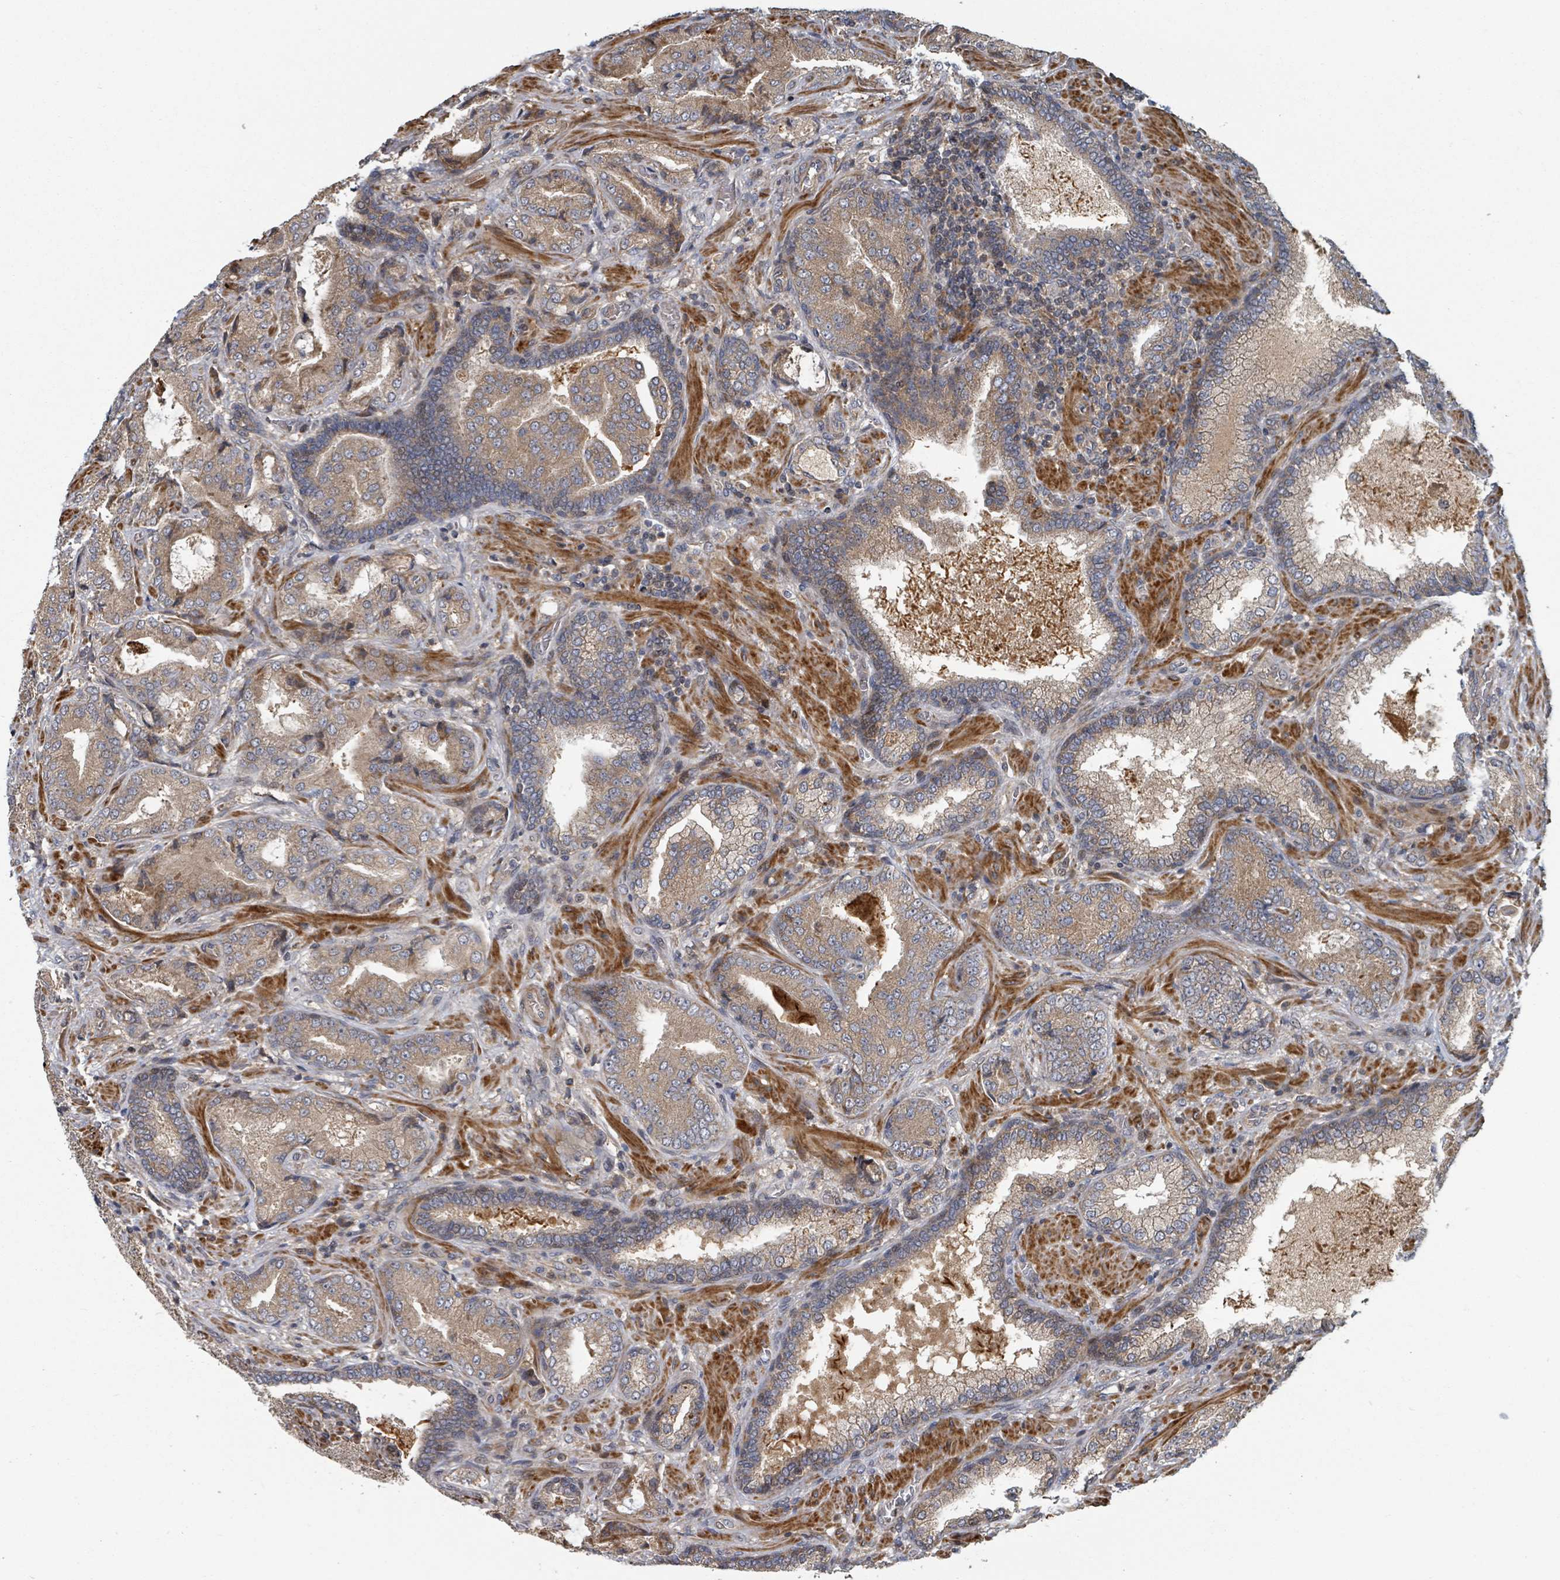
{"staining": {"intensity": "moderate", "quantity": ">75%", "location": "cytoplasmic/membranous"}, "tissue": "prostate cancer", "cell_type": "Tumor cells", "image_type": "cancer", "snomed": [{"axis": "morphology", "description": "Adenocarcinoma, High grade"}, {"axis": "topography", "description": "Prostate"}], "caption": "Immunohistochemical staining of prostate cancer reveals moderate cytoplasmic/membranous protein staining in about >75% of tumor cells. (DAB IHC, brown staining for protein, blue staining for nuclei).", "gene": "DPM1", "patient": {"sex": "male", "age": 68}}